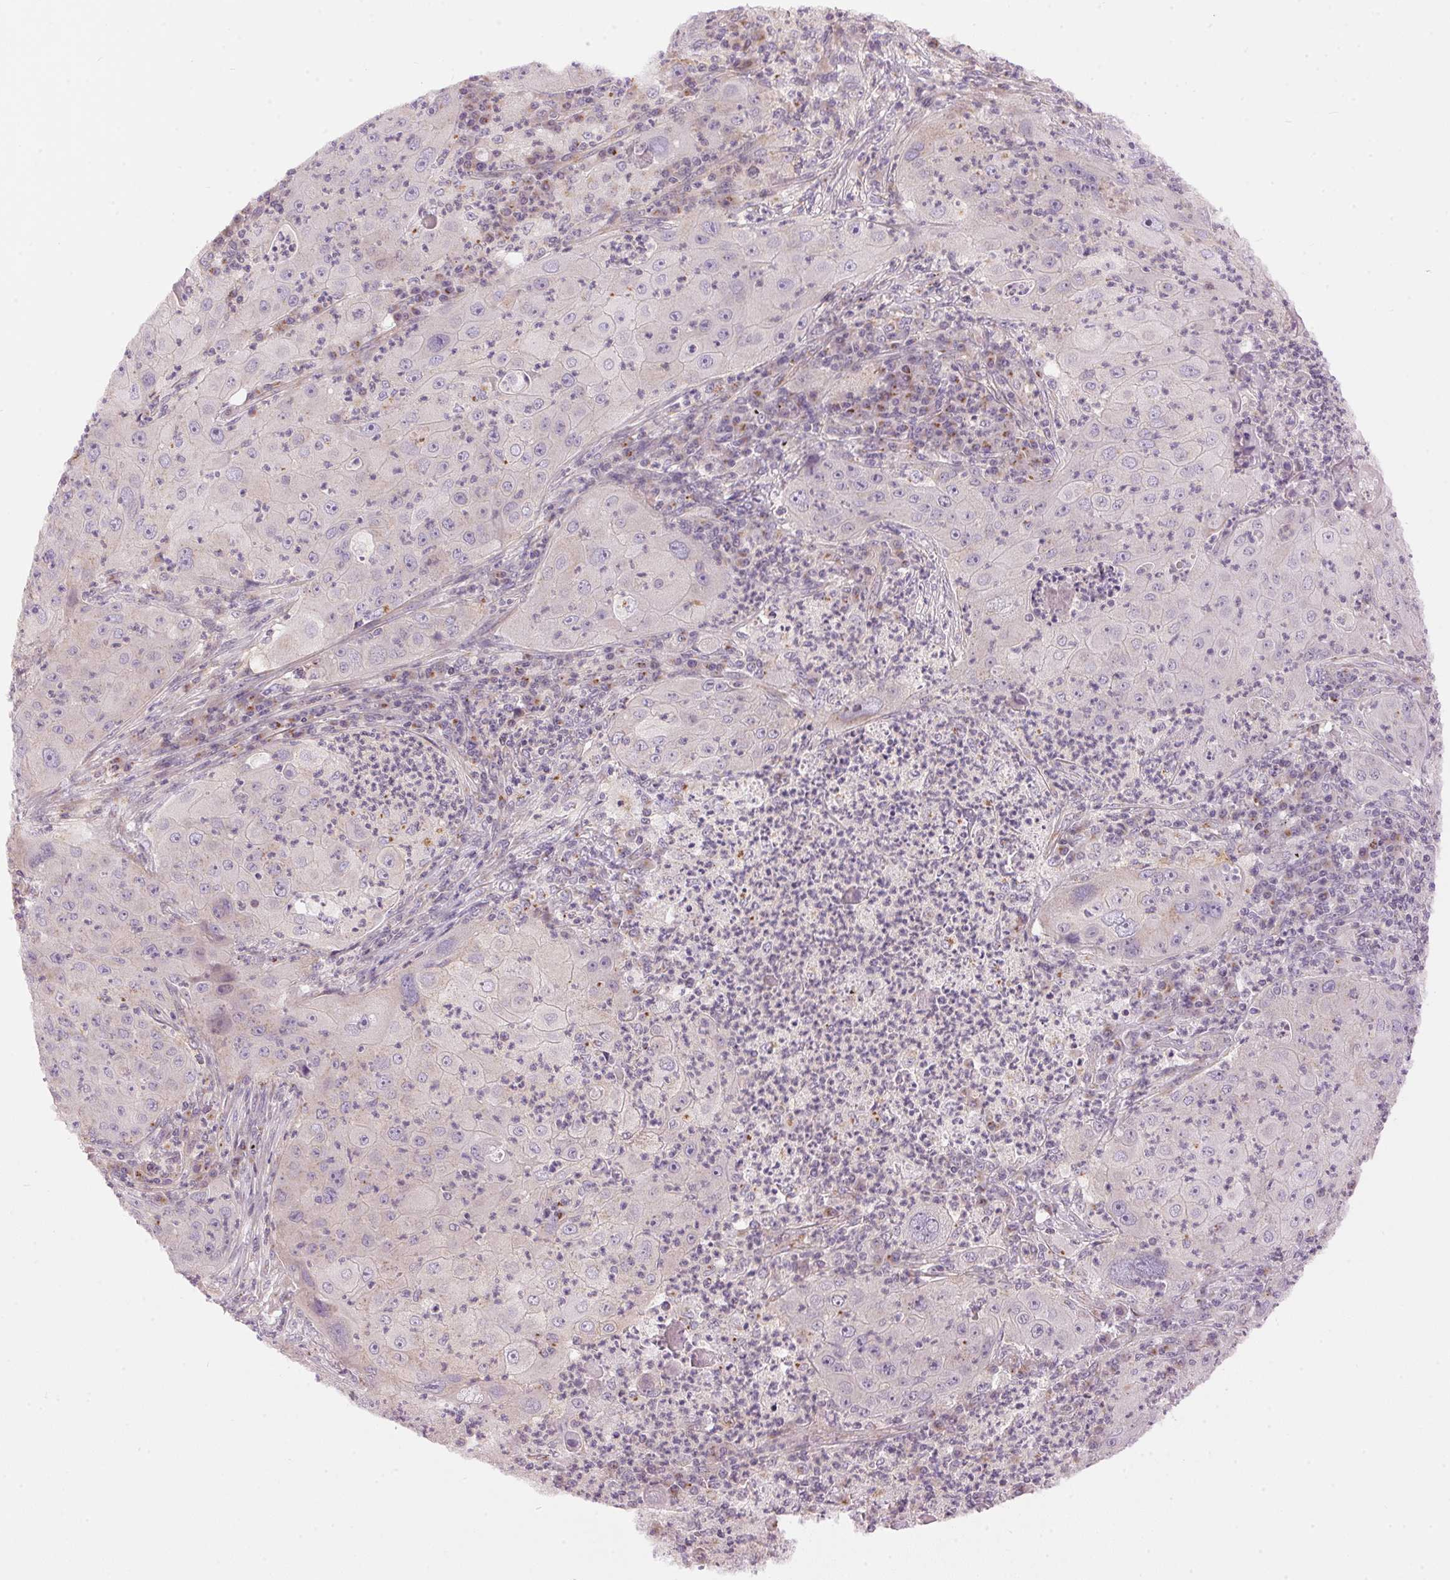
{"staining": {"intensity": "negative", "quantity": "none", "location": "none"}, "tissue": "lung cancer", "cell_type": "Tumor cells", "image_type": "cancer", "snomed": [{"axis": "morphology", "description": "Squamous cell carcinoma, NOS"}, {"axis": "topography", "description": "Lung"}], "caption": "The image demonstrates no staining of tumor cells in lung cancer (squamous cell carcinoma).", "gene": "GOLPH3", "patient": {"sex": "female", "age": 59}}